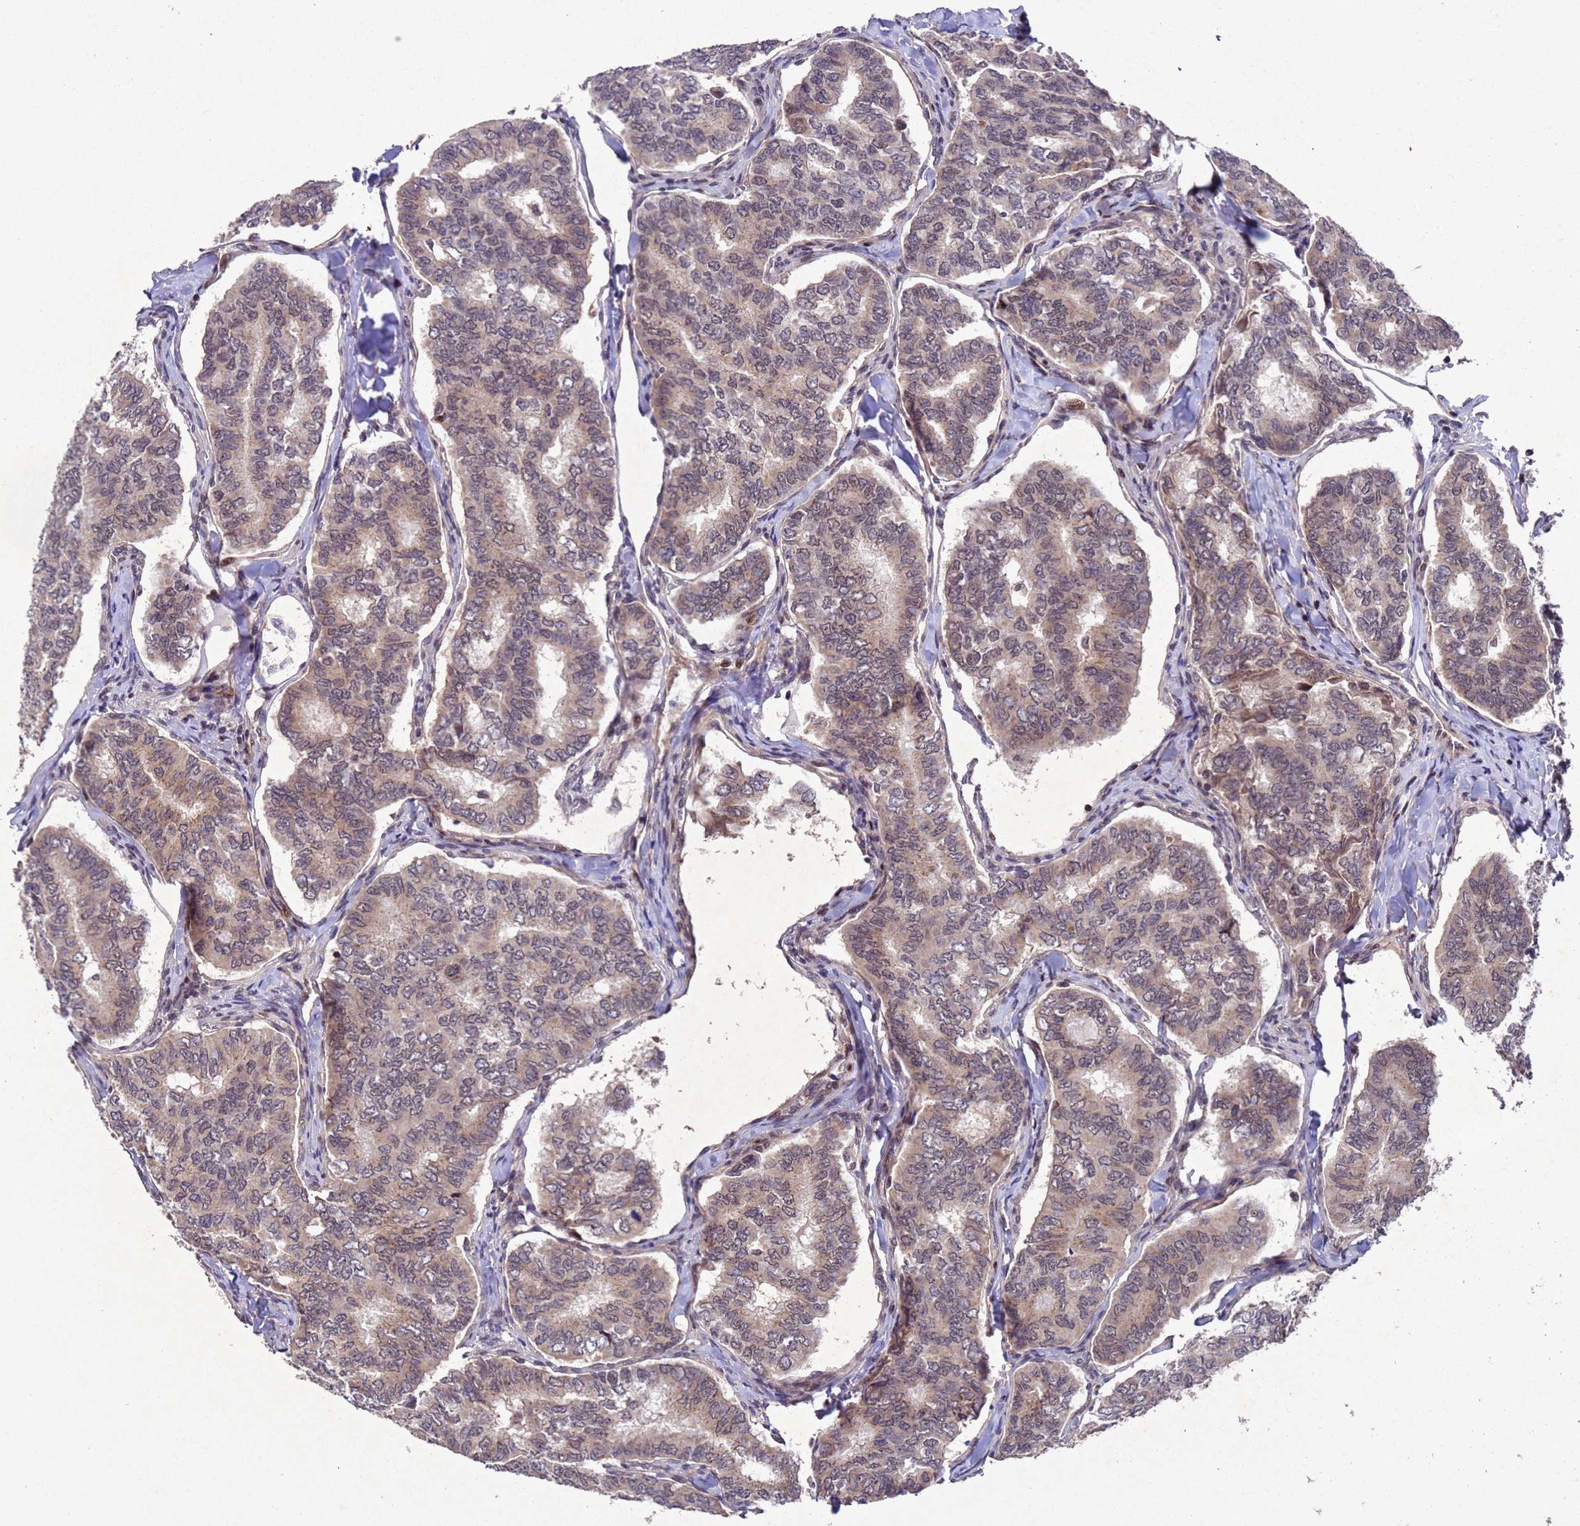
{"staining": {"intensity": "moderate", "quantity": "25%-75%", "location": "cytoplasmic/membranous"}, "tissue": "thyroid cancer", "cell_type": "Tumor cells", "image_type": "cancer", "snomed": [{"axis": "morphology", "description": "Papillary adenocarcinoma, NOS"}, {"axis": "topography", "description": "Thyroid gland"}], "caption": "Protein analysis of thyroid papillary adenocarcinoma tissue shows moderate cytoplasmic/membranous expression in about 25%-75% of tumor cells.", "gene": "TBK1", "patient": {"sex": "female", "age": 35}}